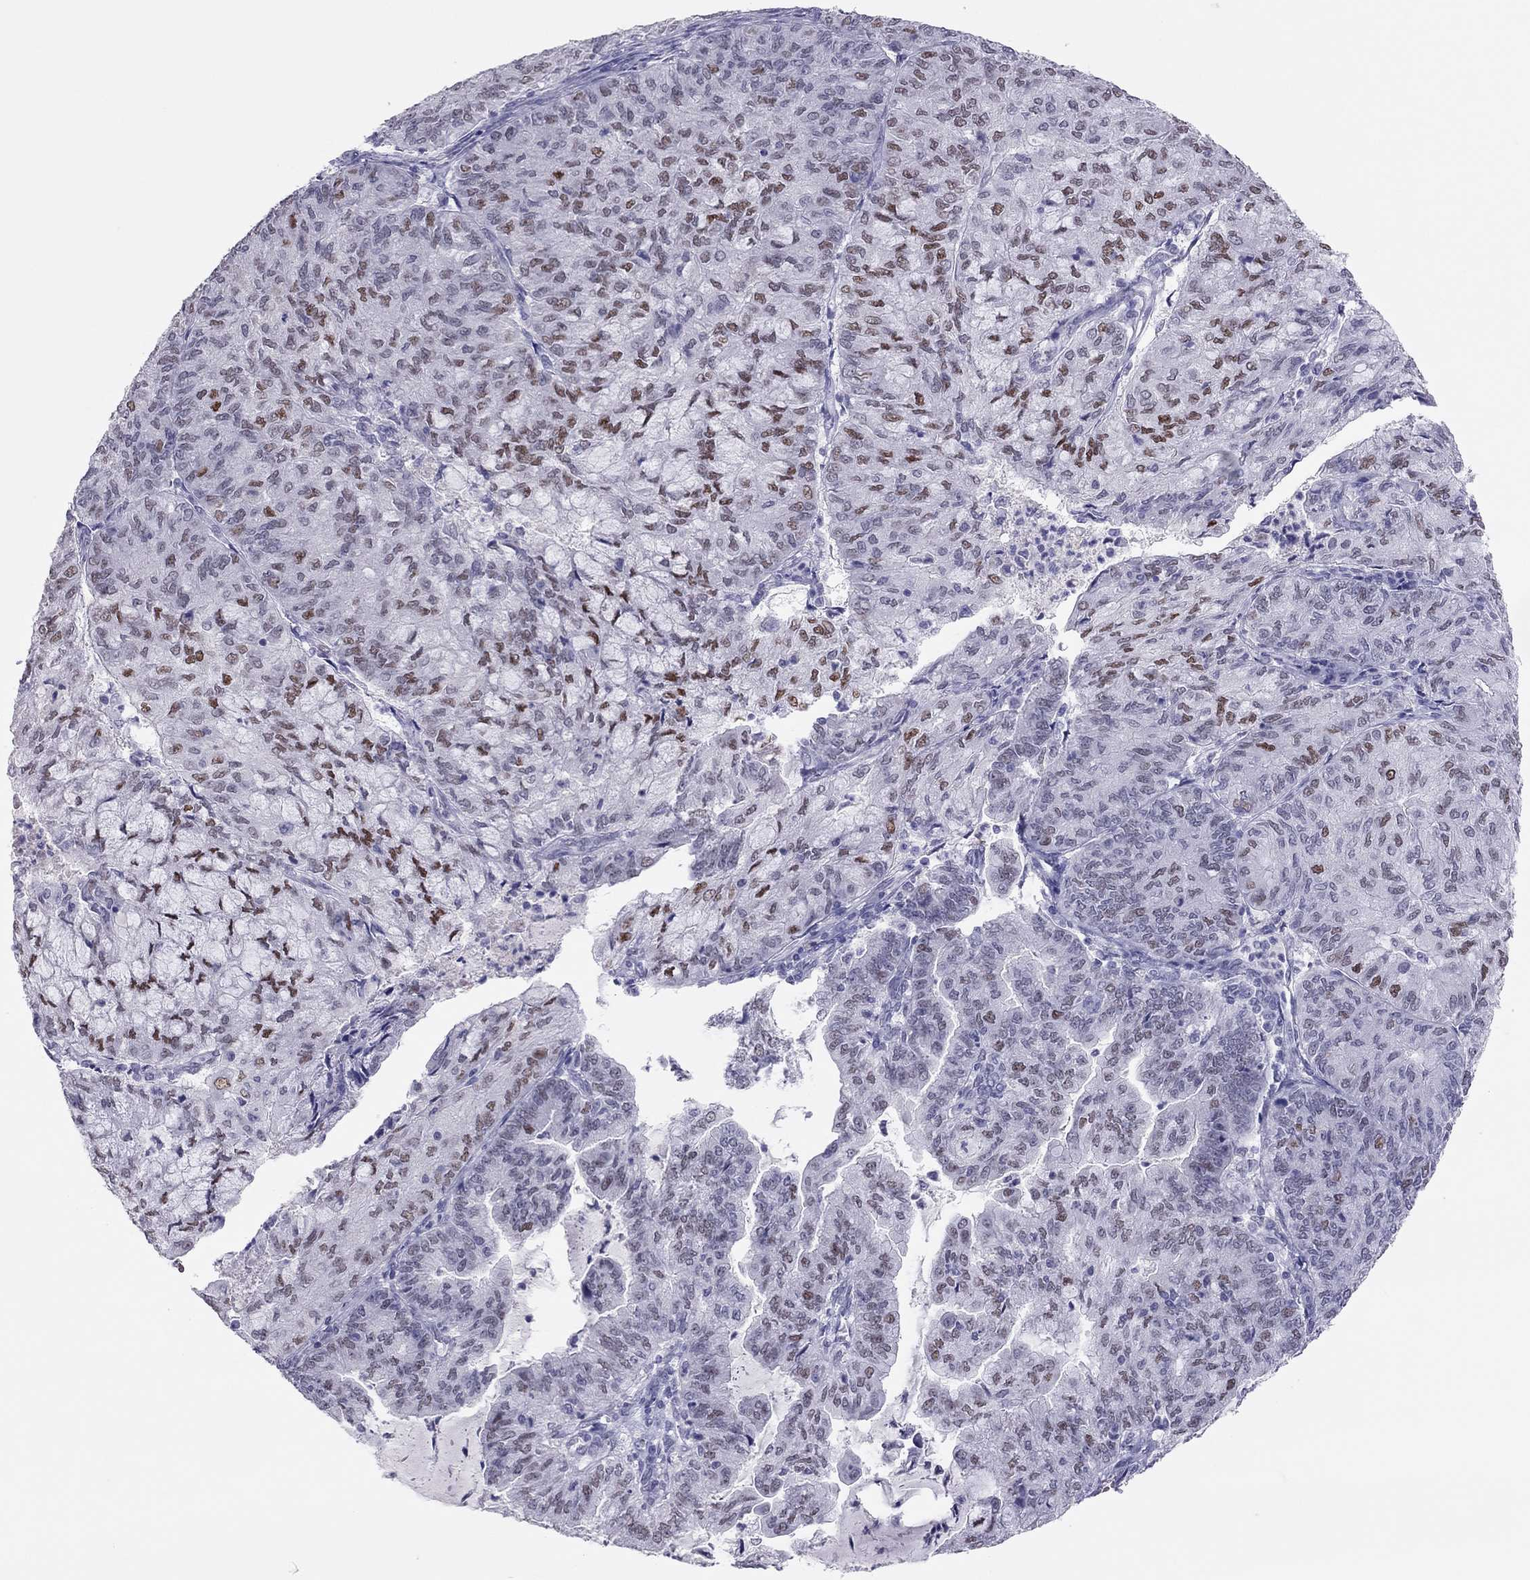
{"staining": {"intensity": "moderate", "quantity": "<25%", "location": "nuclear"}, "tissue": "endometrial cancer", "cell_type": "Tumor cells", "image_type": "cancer", "snomed": [{"axis": "morphology", "description": "Adenocarcinoma, NOS"}, {"axis": "topography", "description": "Endometrium"}], "caption": "Immunohistochemical staining of human endometrial cancer (adenocarcinoma) shows low levels of moderate nuclear expression in about <25% of tumor cells.", "gene": "PHOX2A", "patient": {"sex": "female", "age": 82}}